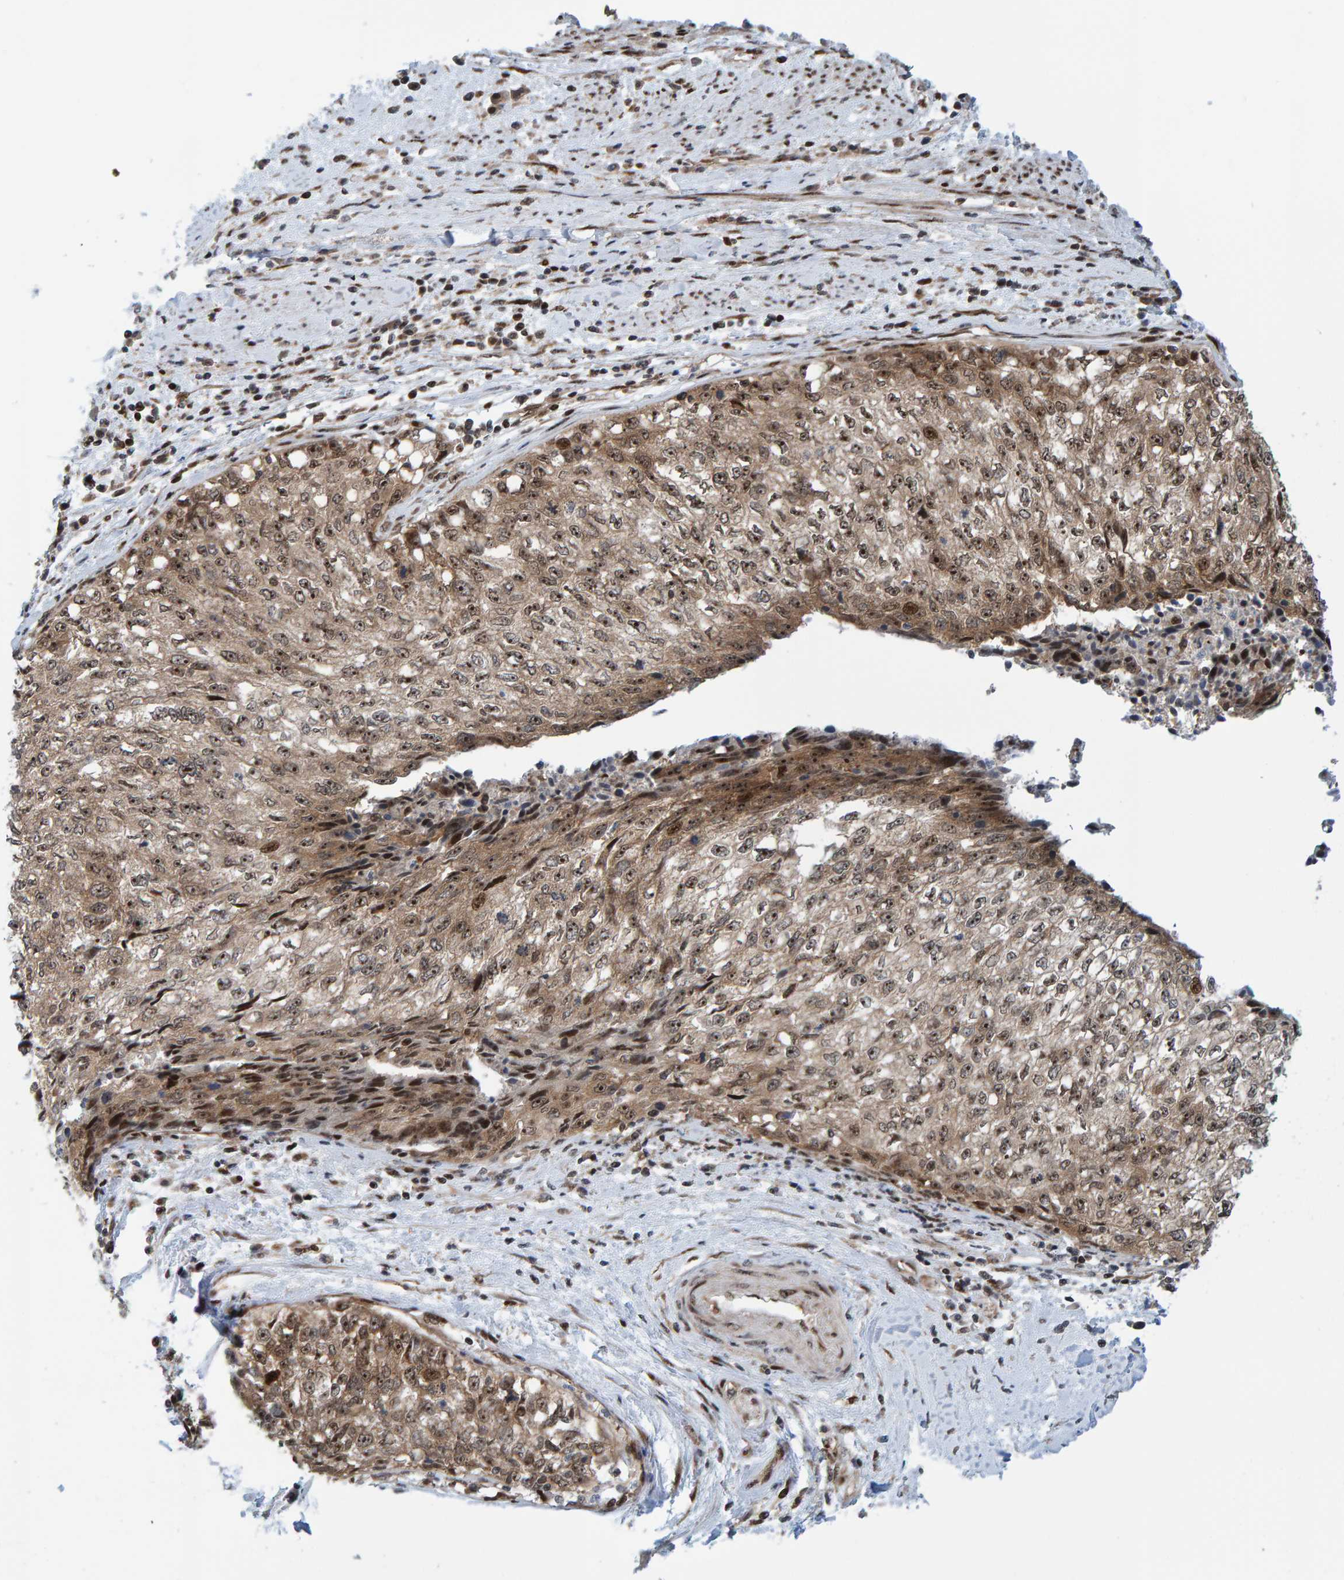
{"staining": {"intensity": "weak", "quantity": ">75%", "location": "cytoplasmic/membranous,nuclear"}, "tissue": "cervical cancer", "cell_type": "Tumor cells", "image_type": "cancer", "snomed": [{"axis": "morphology", "description": "Squamous cell carcinoma, NOS"}, {"axis": "topography", "description": "Cervix"}], "caption": "A high-resolution histopathology image shows IHC staining of cervical squamous cell carcinoma, which exhibits weak cytoplasmic/membranous and nuclear staining in about >75% of tumor cells.", "gene": "ZNF366", "patient": {"sex": "female", "age": 57}}